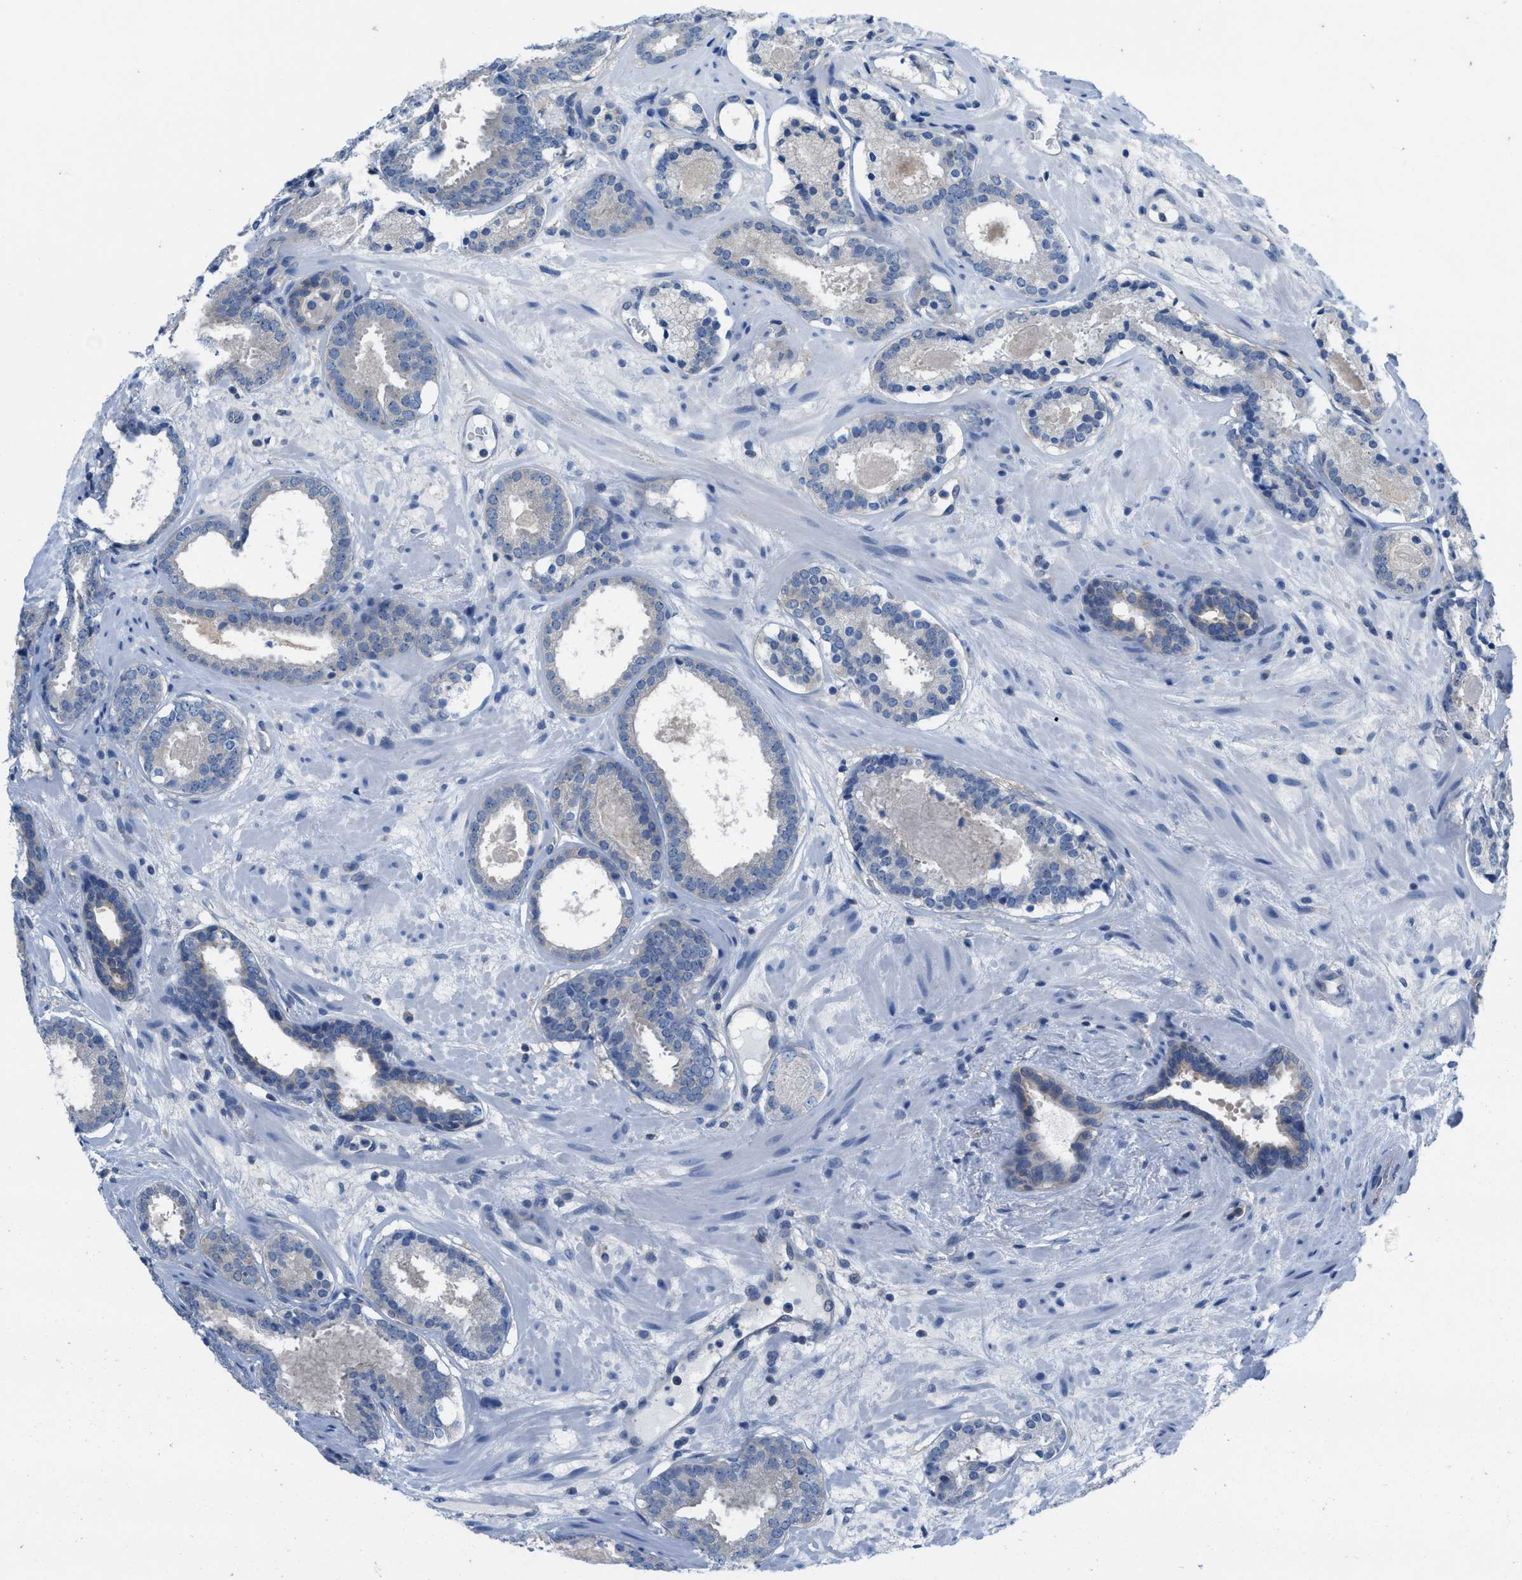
{"staining": {"intensity": "negative", "quantity": "none", "location": "none"}, "tissue": "prostate cancer", "cell_type": "Tumor cells", "image_type": "cancer", "snomed": [{"axis": "morphology", "description": "Adenocarcinoma, Low grade"}, {"axis": "topography", "description": "Prostate"}], "caption": "Protein analysis of adenocarcinoma (low-grade) (prostate) shows no significant expression in tumor cells.", "gene": "NUDT5", "patient": {"sex": "male", "age": 69}}